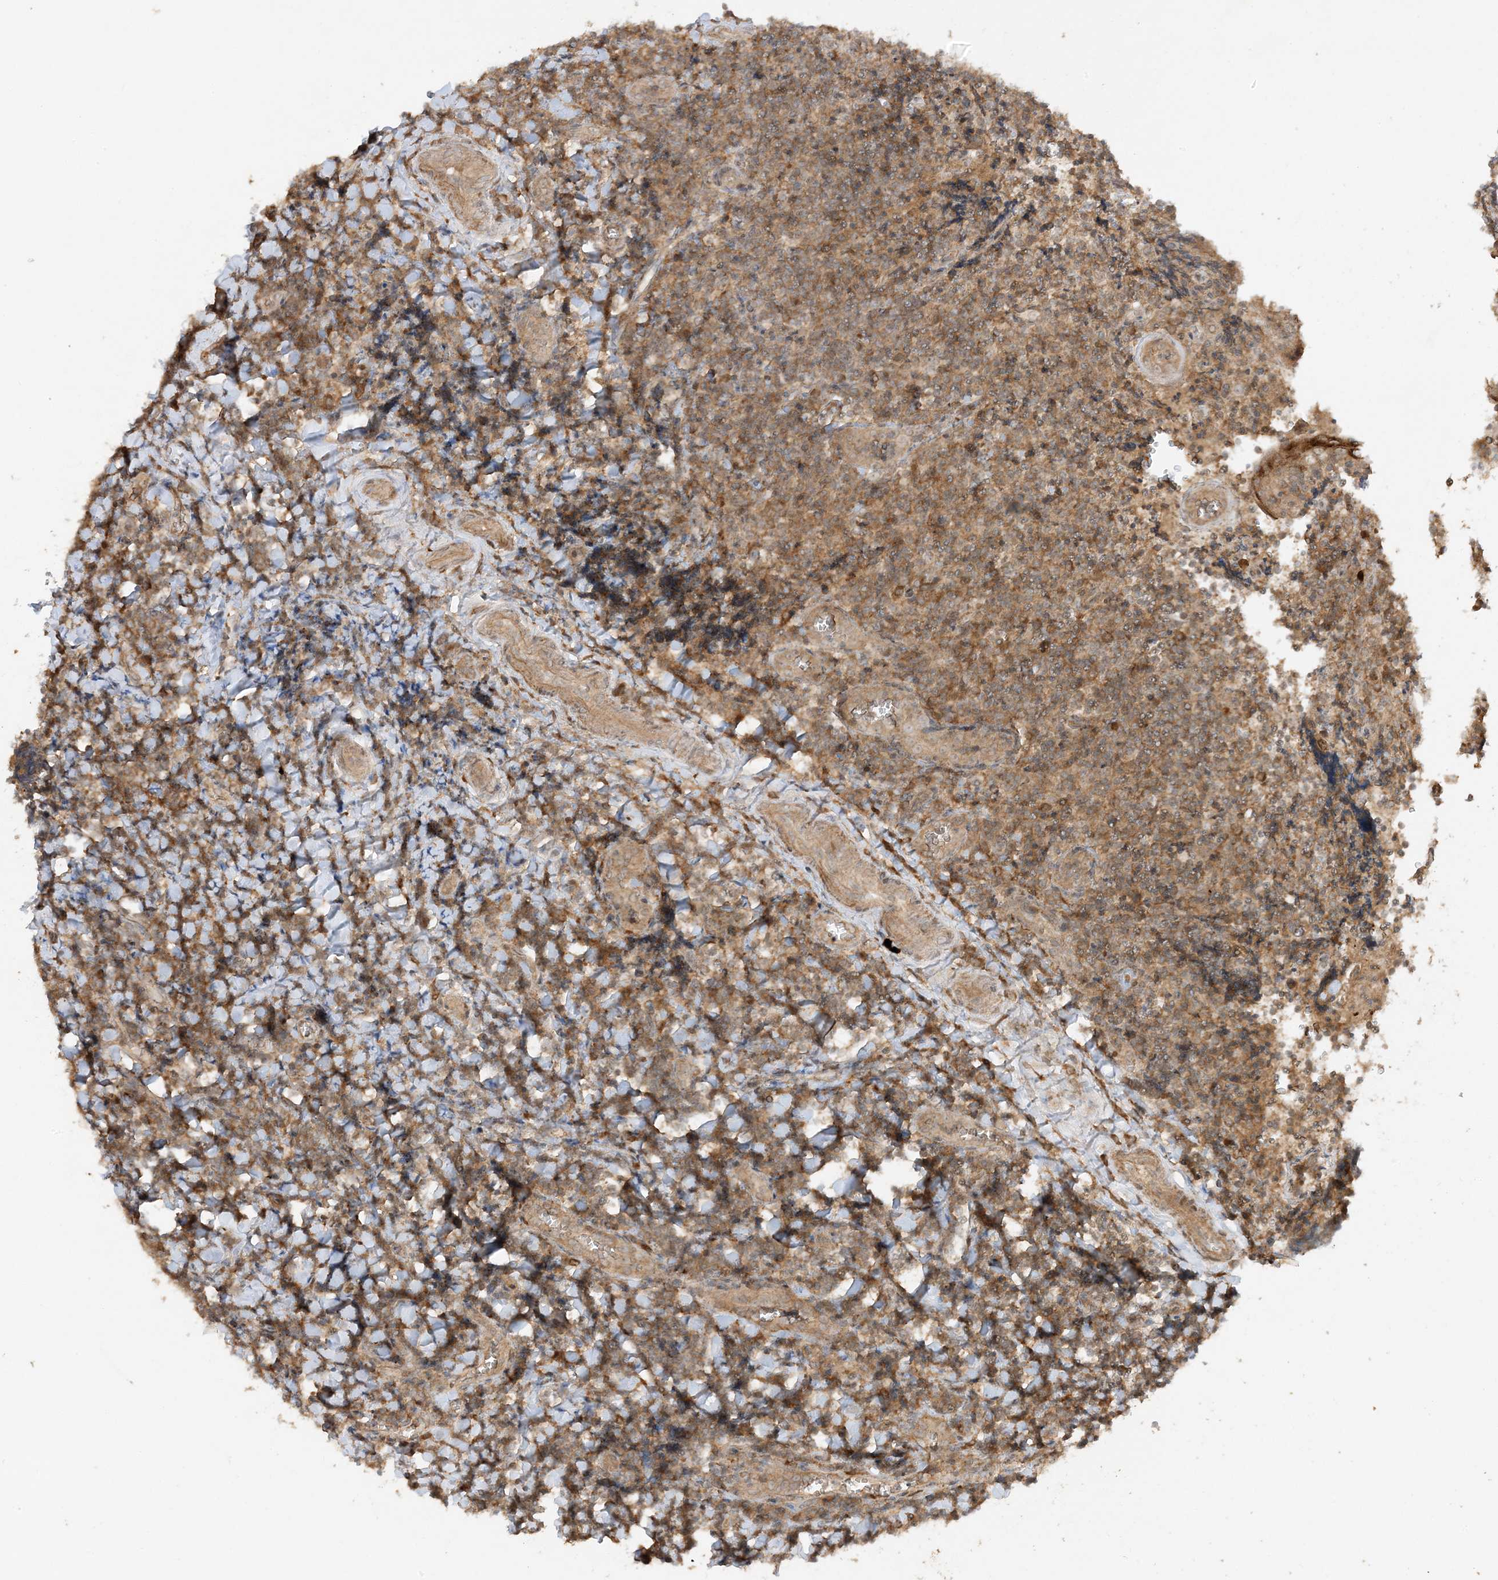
{"staining": {"intensity": "moderate", "quantity": ">75%", "location": "cytoplasmic/membranous"}, "tissue": "tonsil", "cell_type": "Germinal center cells", "image_type": "normal", "snomed": [{"axis": "morphology", "description": "Normal tissue, NOS"}, {"axis": "topography", "description": "Tonsil"}], "caption": "Tonsil stained for a protein (brown) shows moderate cytoplasmic/membranous positive positivity in about >75% of germinal center cells.", "gene": "XRN1", "patient": {"sex": "male", "age": 27}}